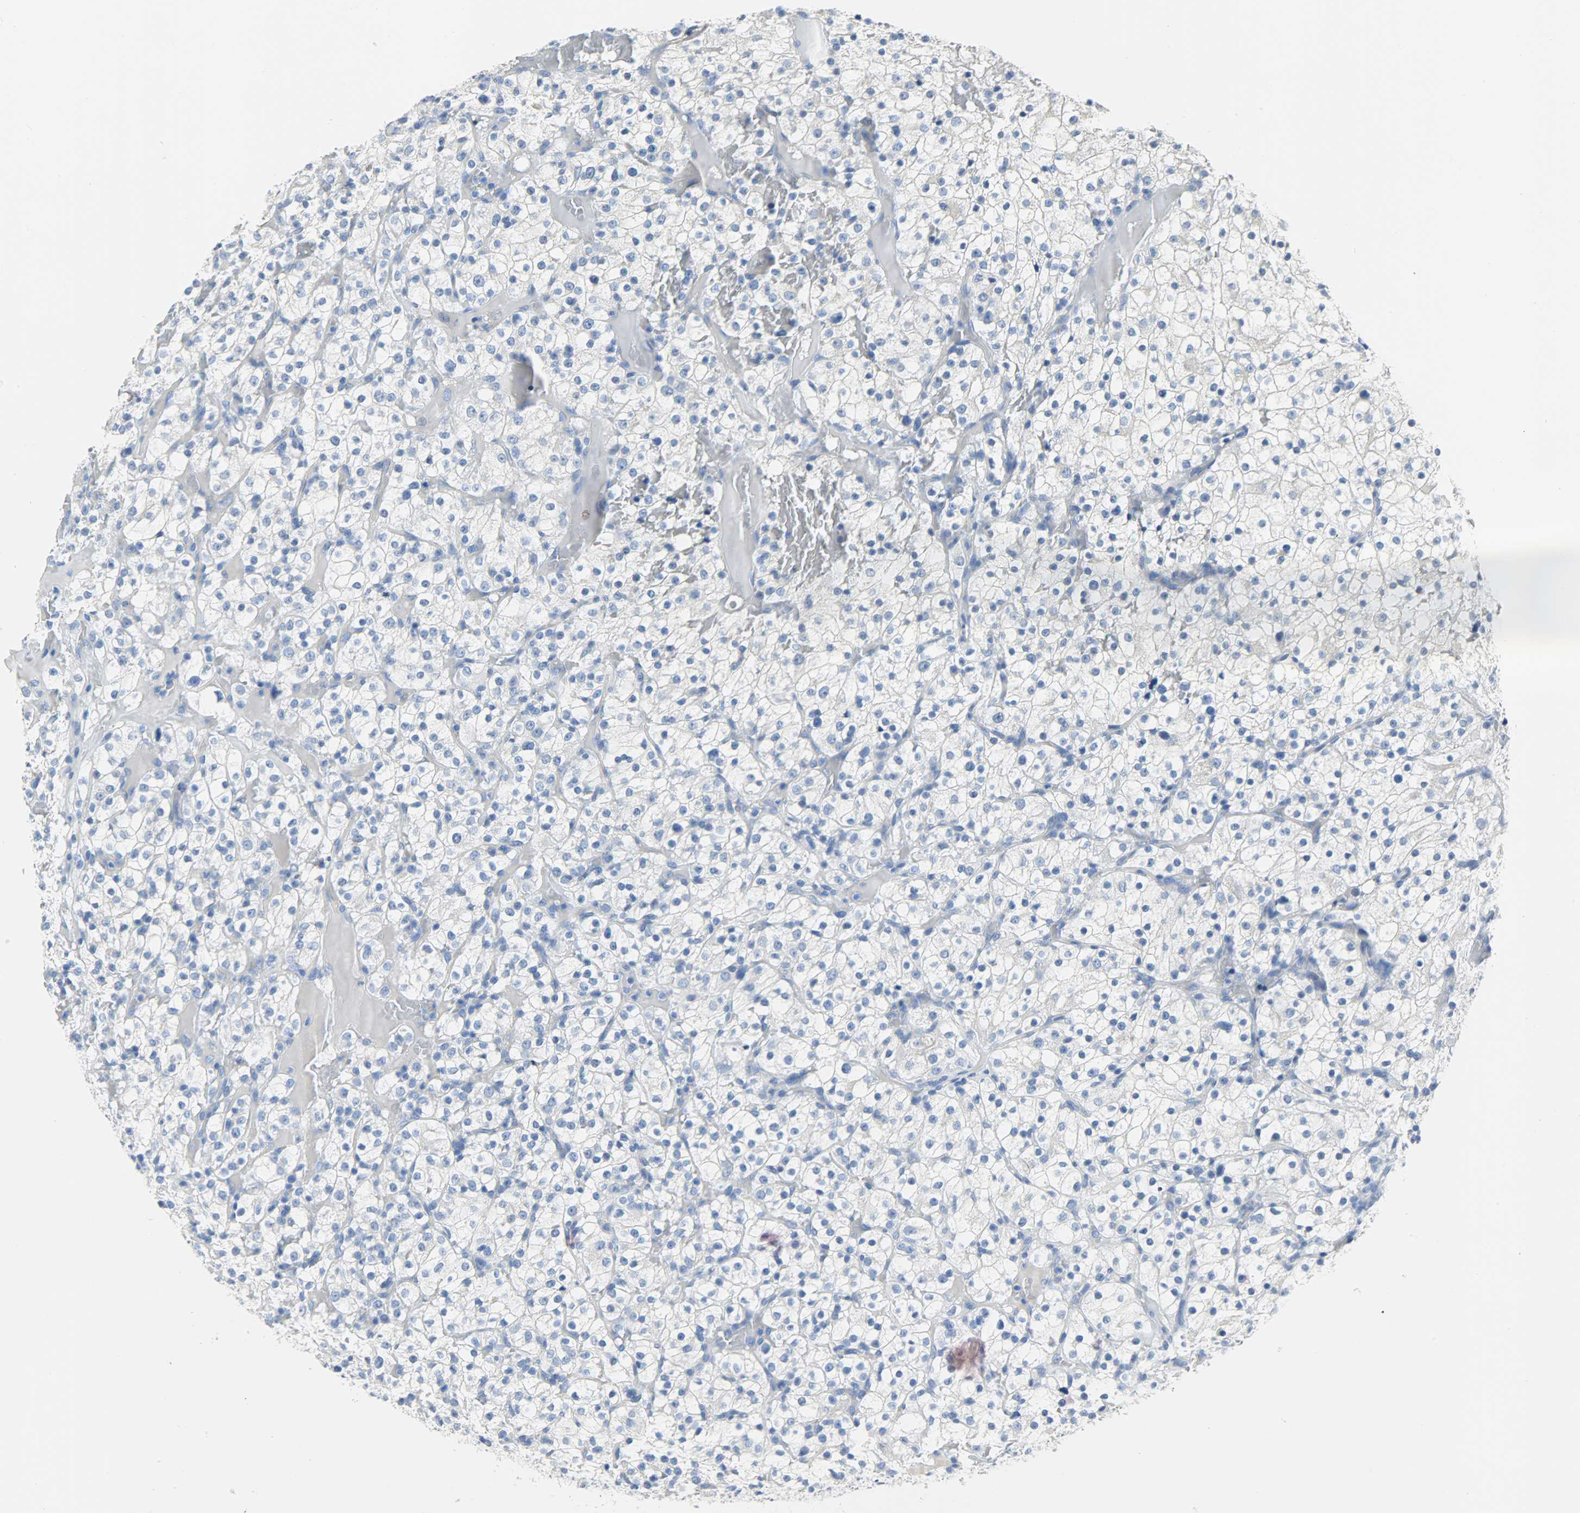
{"staining": {"intensity": "negative", "quantity": "none", "location": "none"}, "tissue": "renal cancer", "cell_type": "Tumor cells", "image_type": "cancer", "snomed": [{"axis": "morphology", "description": "Normal tissue, NOS"}, {"axis": "morphology", "description": "Adenocarcinoma, NOS"}, {"axis": "topography", "description": "Kidney"}], "caption": "High power microscopy micrograph of an IHC histopathology image of adenocarcinoma (renal), revealing no significant staining in tumor cells. (DAB (3,3'-diaminobenzidine) immunohistochemistry (IHC) visualized using brightfield microscopy, high magnification).", "gene": "CA3", "patient": {"sex": "female", "age": 72}}